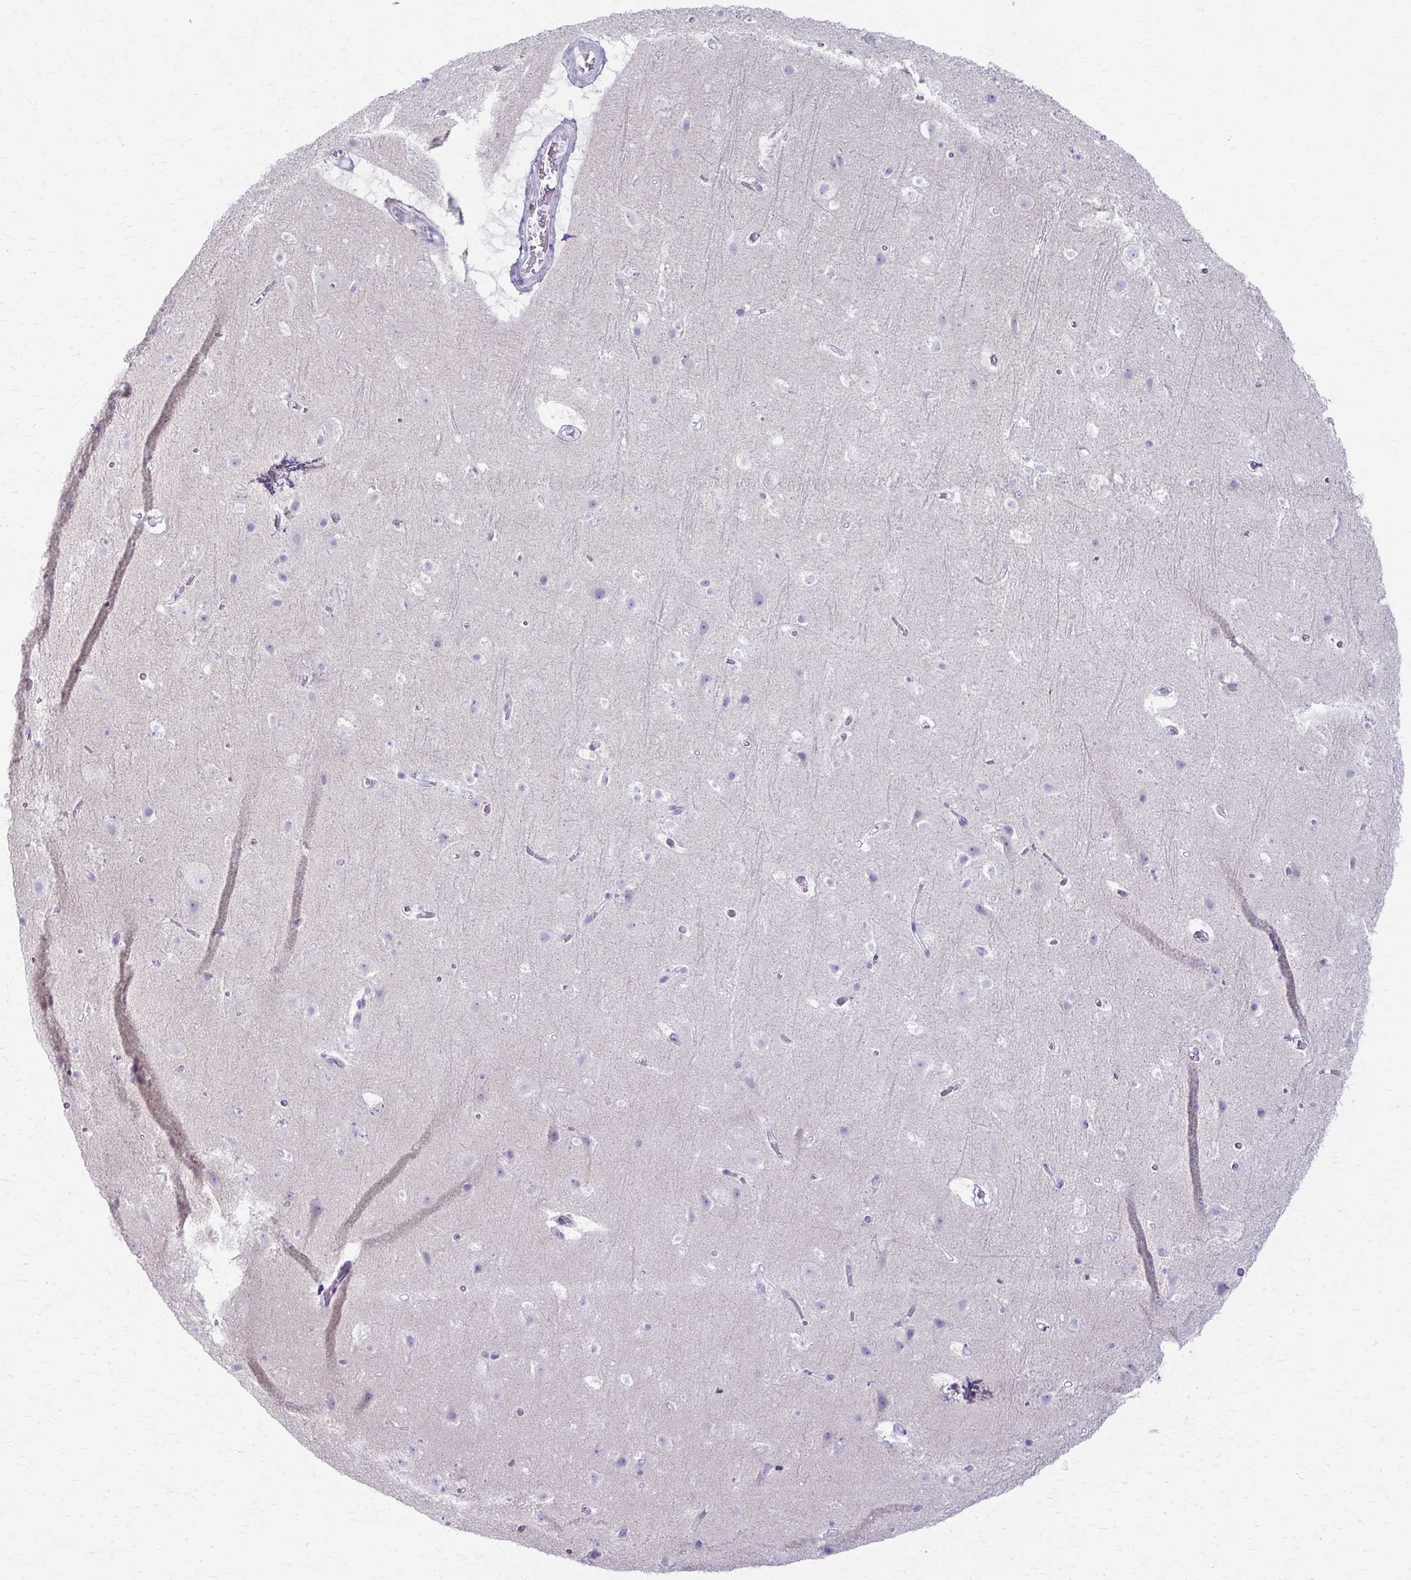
{"staining": {"intensity": "negative", "quantity": "none", "location": "none"}, "tissue": "cerebral cortex", "cell_type": "Endothelial cells", "image_type": "normal", "snomed": [{"axis": "morphology", "description": "Normal tissue, NOS"}, {"axis": "topography", "description": "Cerebral cortex"}], "caption": "An IHC photomicrograph of normal cerebral cortex is shown. There is no staining in endothelial cells of cerebral cortex. Nuclei are stained in blue.", "gene": "LDLRAP1", "patient": {"sex": "female", "age": 42}}